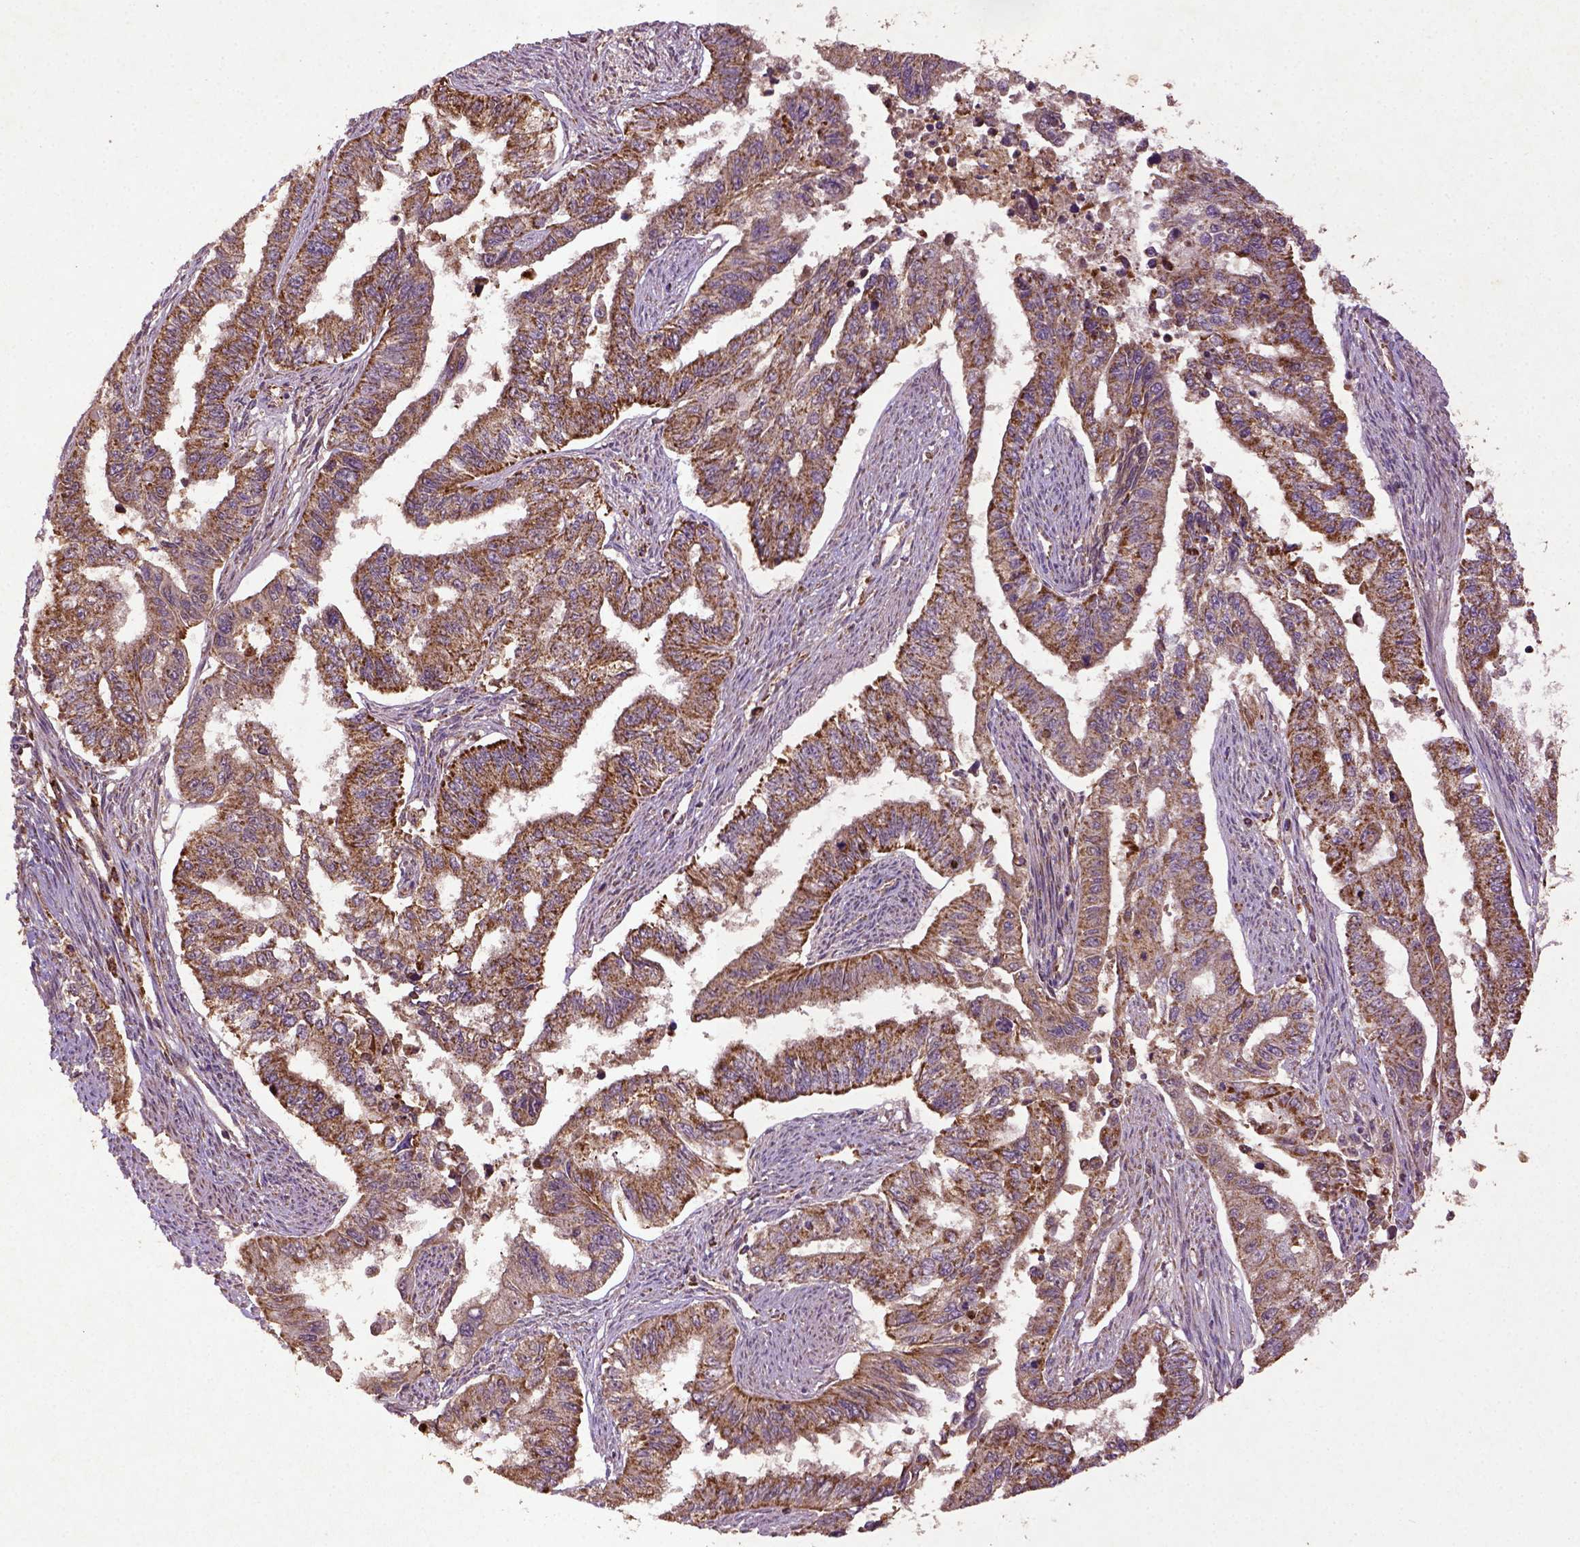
{"staining": {"intensity": "strong", "quantity": ">75%", "location": "cytoplasmic/membranous"}, "tissue": "endometrial cancer", "cell_type": "Tumor cells", "image_type": "cancer", "snomed": [{"axis": "morphology", "description": "Adenocarcinoma, NOS"}, {"axis": "topography", "description": "Uterus"}], "caption": "An immunohistochemistry micrograph of tumor tissue is shown. Protein staining in brown labels strong cytoplasmic/membranous positivity in adenocarcinoma (endometrial) within tumor cells.", "gene": "MT-CO1", "patient": {"sex": "female", "age": 59}}